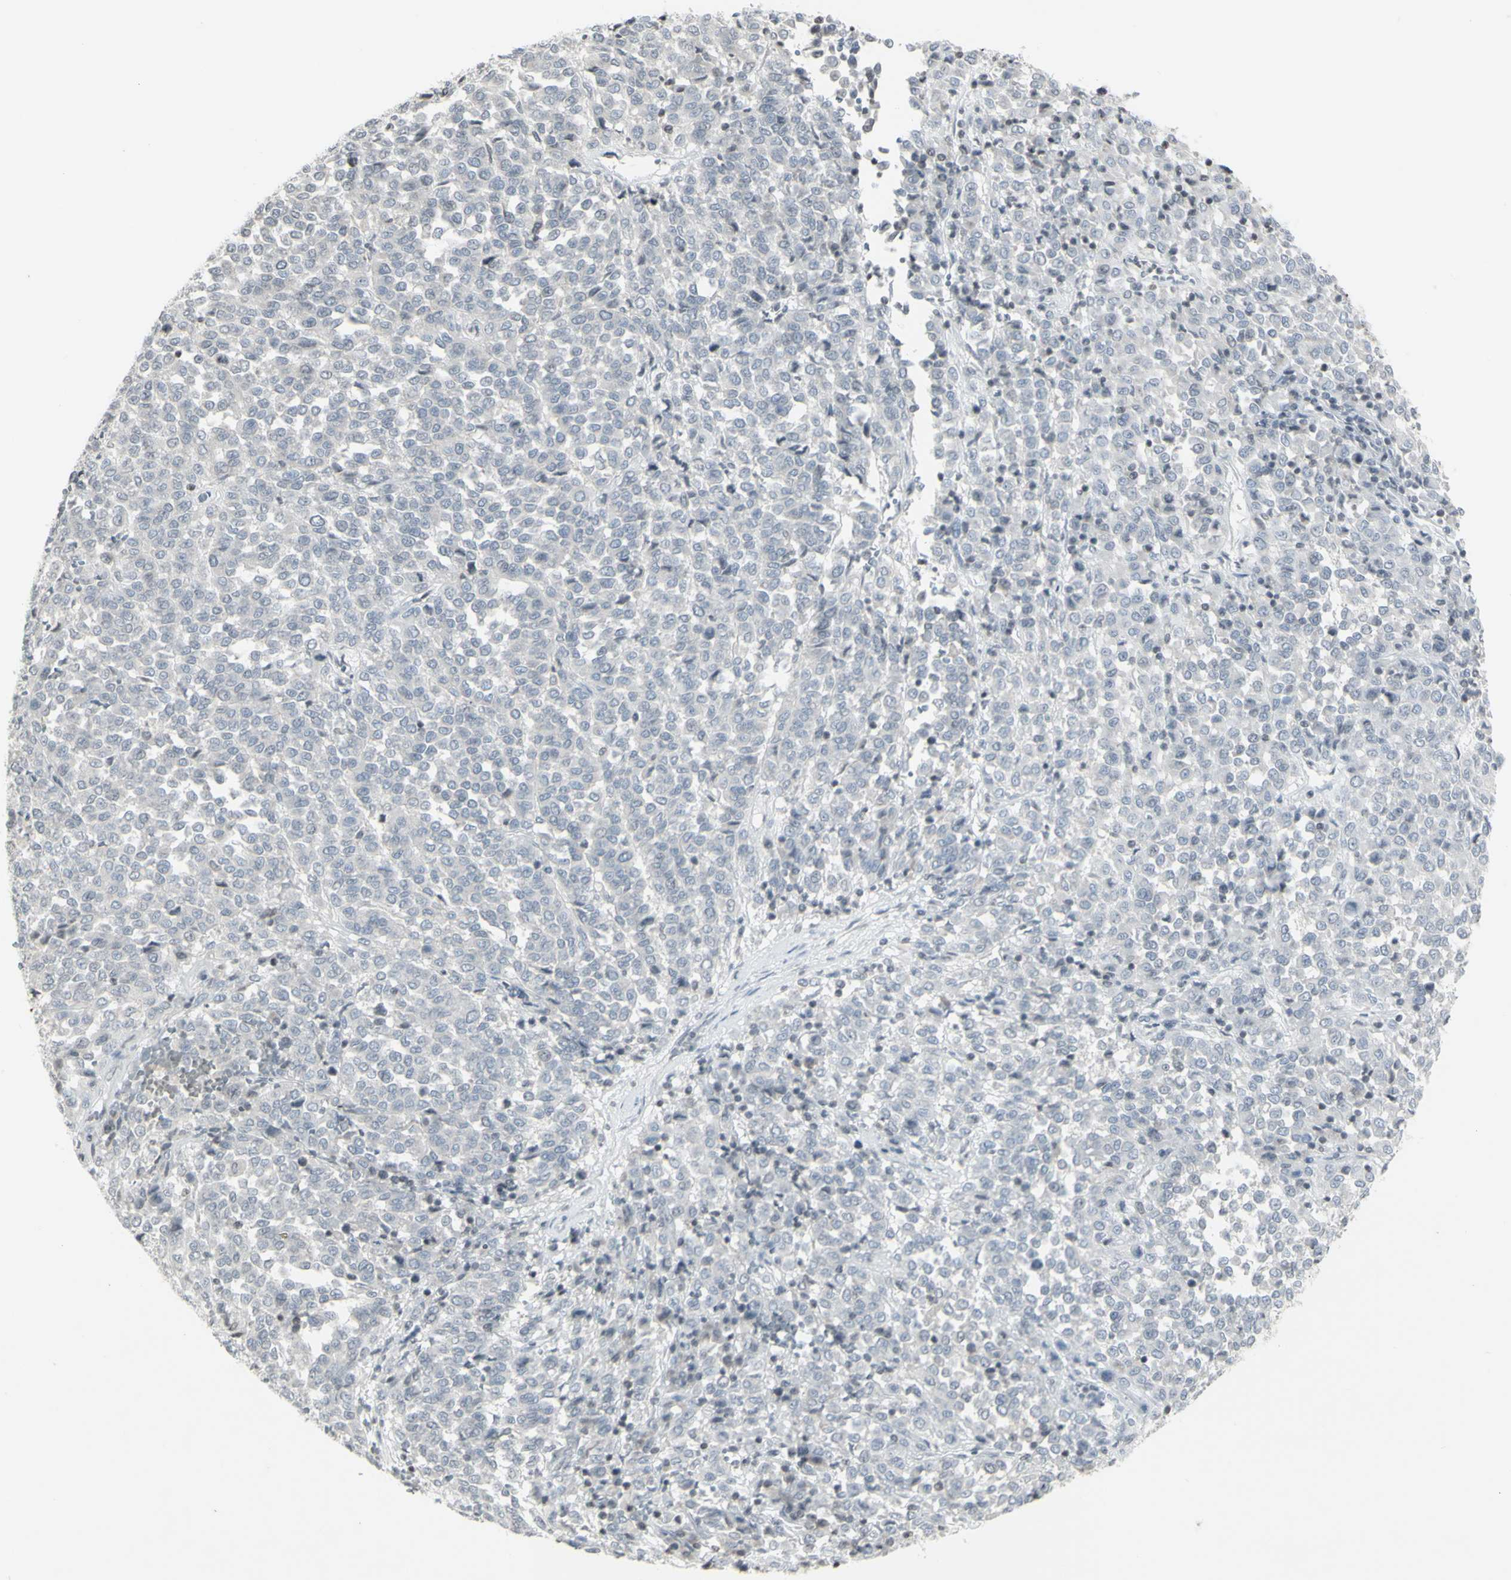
{"staining": {"intensity": "negative", "quantity": "none", "location": "none"}, "tissue": "melanoma", "cell_type": "Tumor cells", "image_type": "cancer", "snomed": [{"axis": "morphology", "description": "Malignant melanoma, Metastatic site"}, {"axis": "topography", "description": "Pancreas"}], "caption": "Malignant melanoma (metastatic site) was stained to show a protein in brown. There is no significant positivity in tumor cells.", "gene": "MUC5AC", "patient": {"sex": "female", "age": 30}}